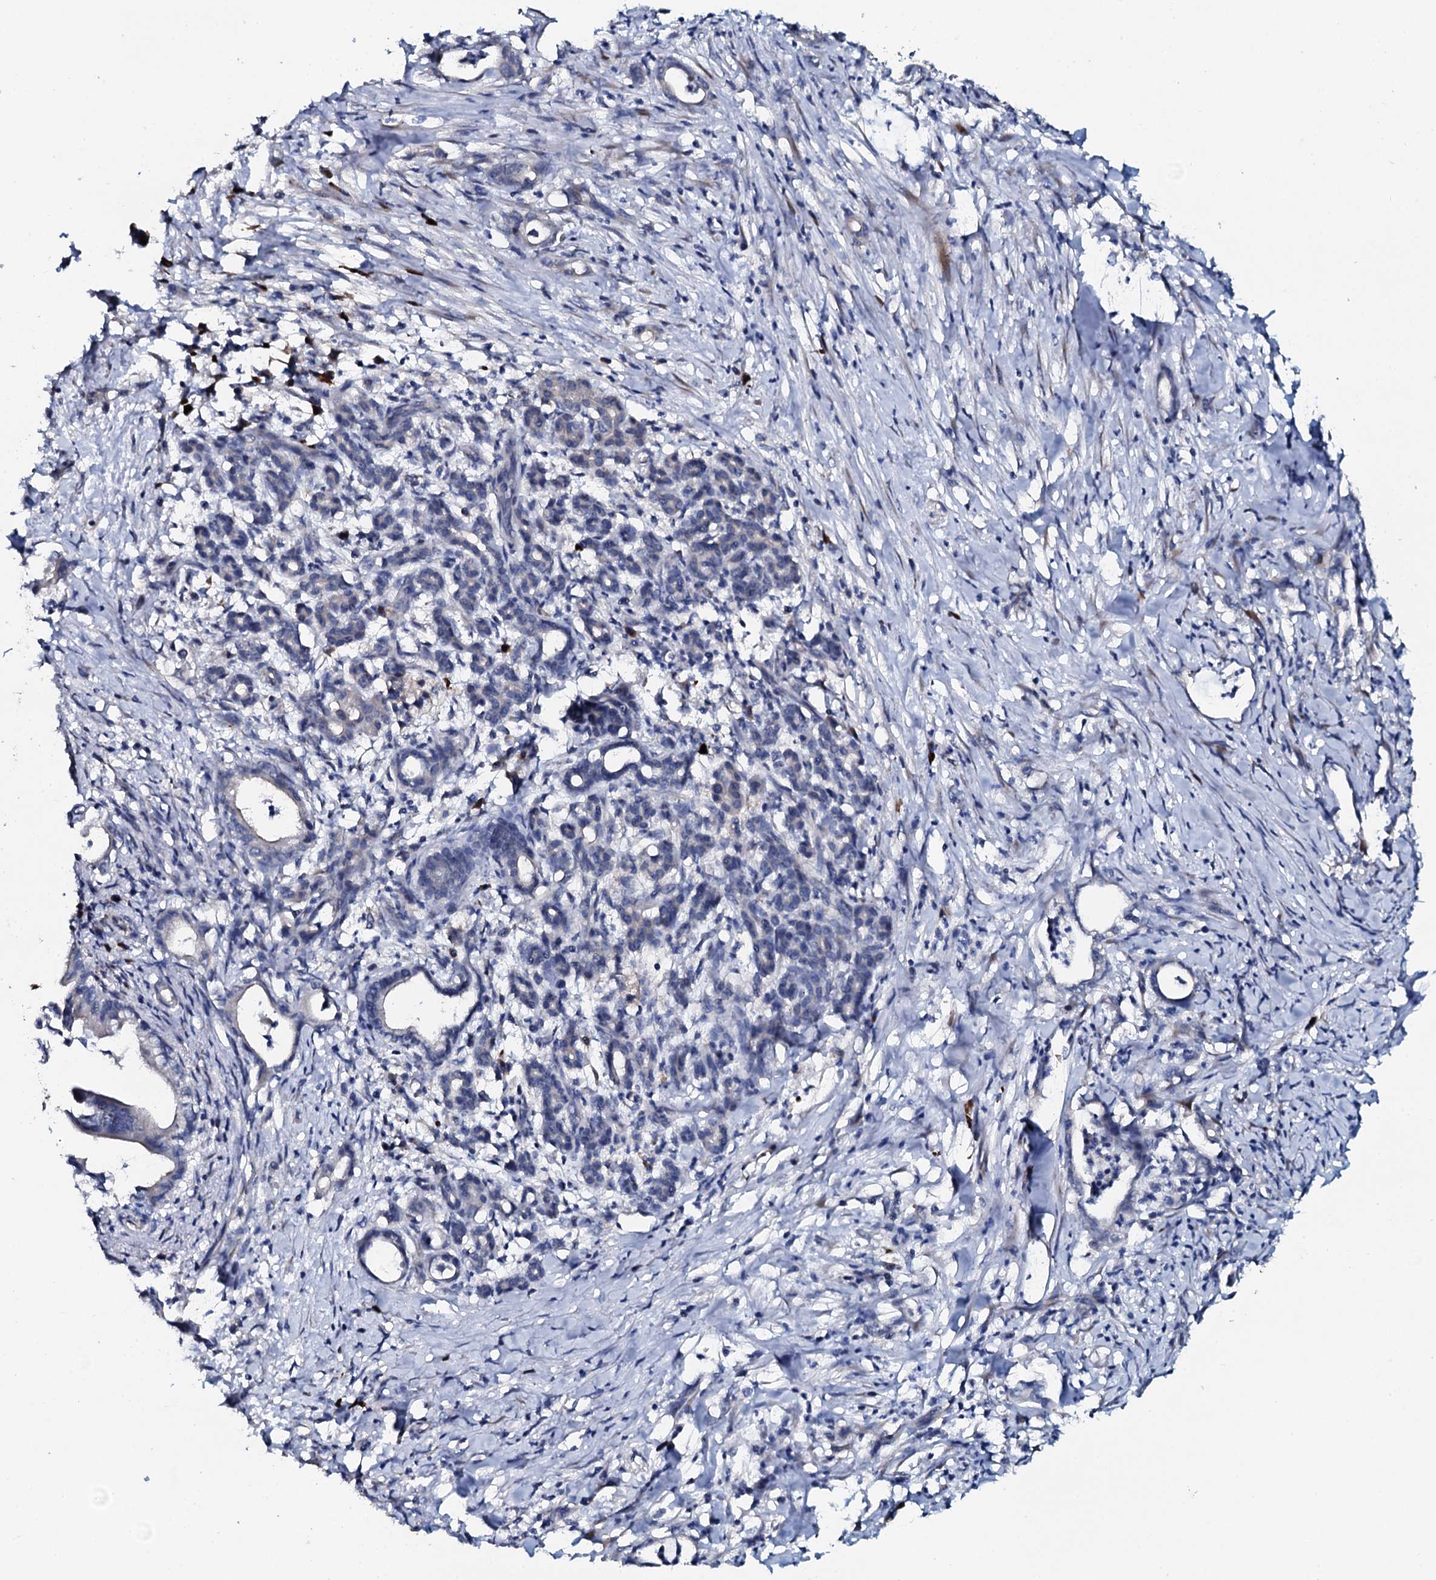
{"staining": {"intensity": "negative", "quantity": "none", "location": "none"}, "tissue": "pancreatic cancer", "cell_type": "Tumor cells", "image_type": "cancer", "snomed": [{"axis": "morphology", "description": "Adenocarcinoma, NOS"}, {"axis": "topography", "description": "Pancreas"}], "caption": "Immunohistochemistry (IHC) histopathology image of neoplastic tissue: human pancreatic cancer stained with DAB demonstrates no significant protein expression in tumor cells.", "gene": "IL12B", "patient": {"sex": "female", "age": 55}}